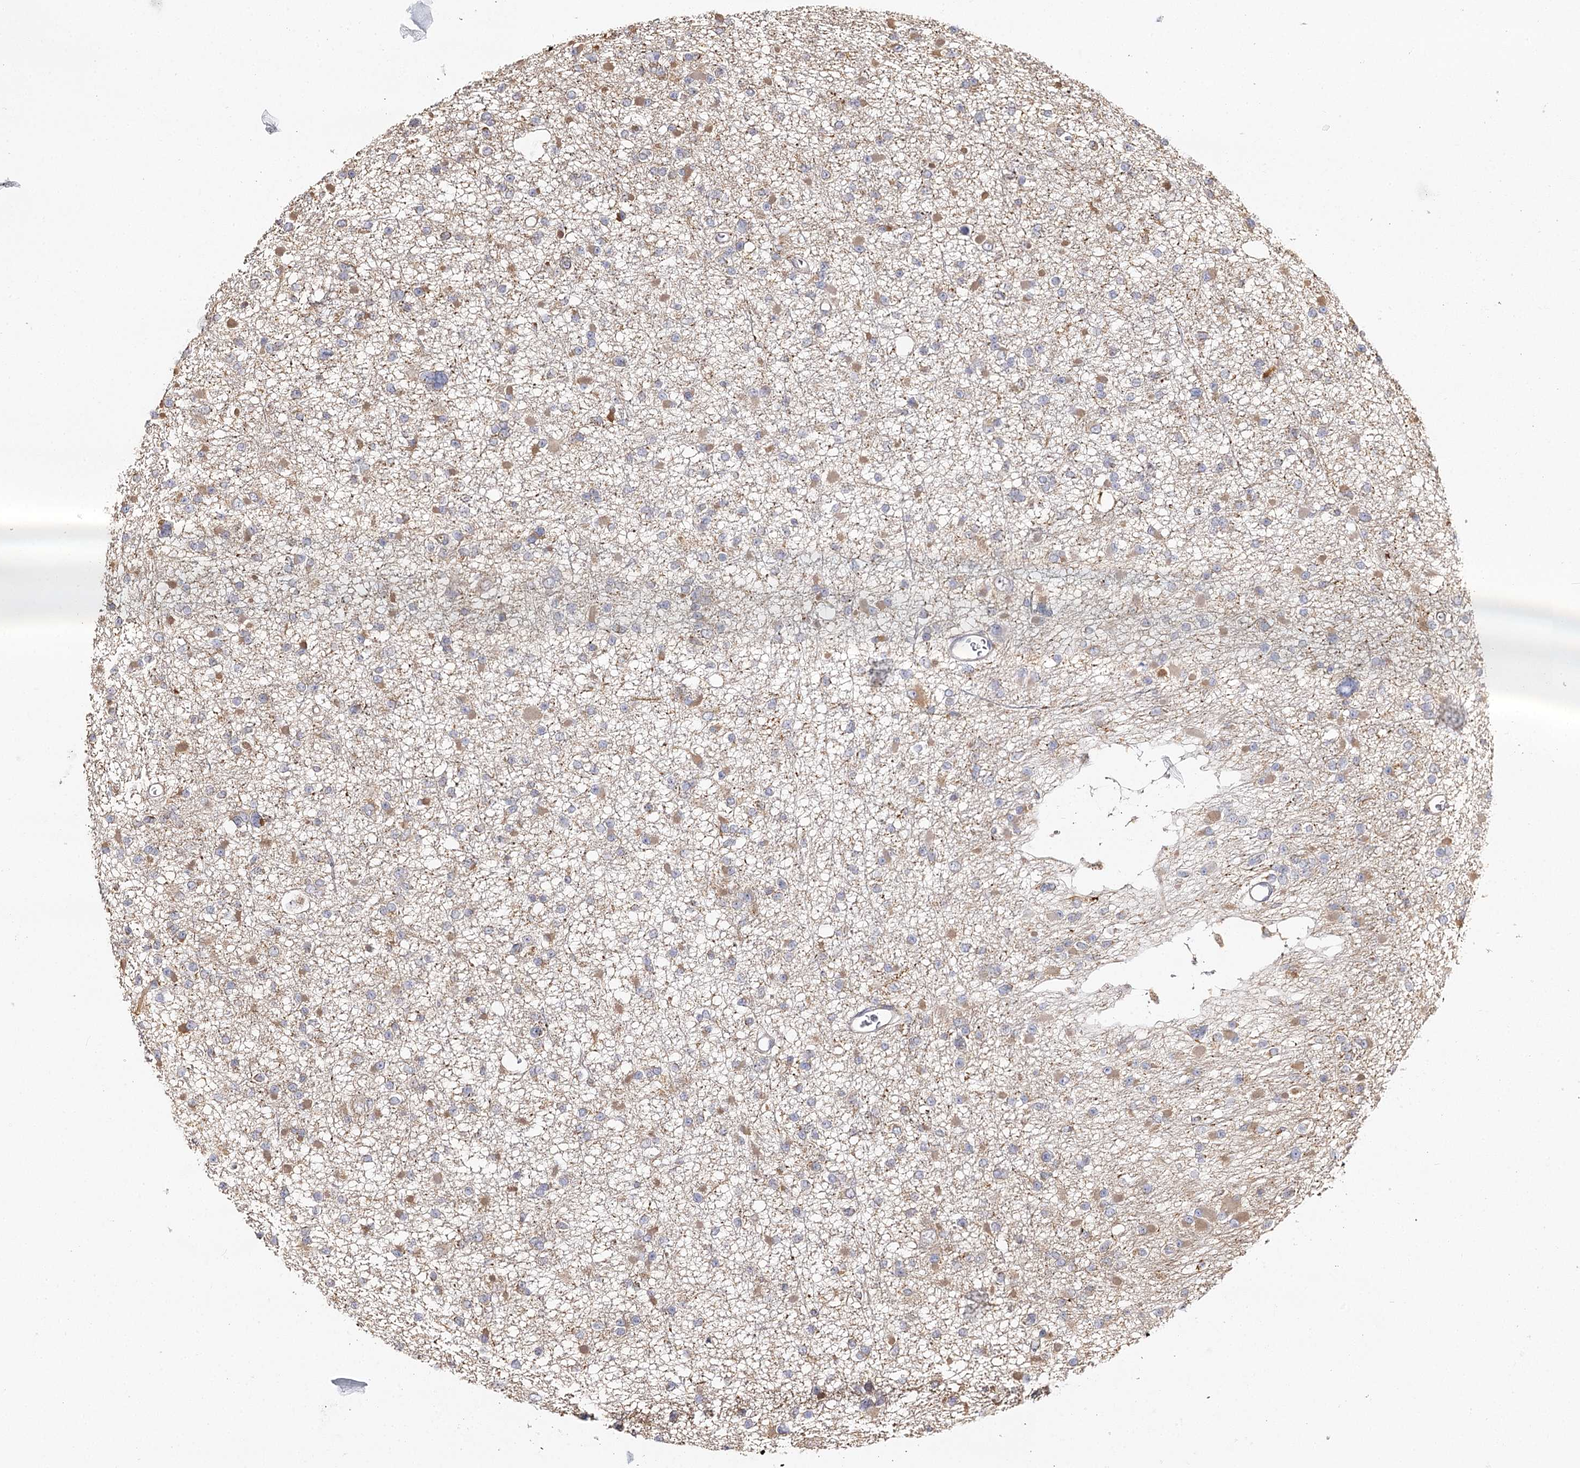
{"staining": {"intensity": "weak", "quantity": "25%-75%", "location": "cytoplasmic/membranous"}, "tissue": "glioma", "cell_type": "Tumor cells", "image_type": "cancer", "snomed": [{"axis": "morphology", "description": "Glioma, malignant, Low grade"}, {"axis": "topography", "description": "Brain"}], "caption": "Human malignant glioma (low-grade) stained for a protein (brown) exhibits weak cytoplasmic/membranous positive staining in about 25%-75% of tumor cells.", "gene": "SEC24B", "patient": {"sex": "female", "age": 22}}